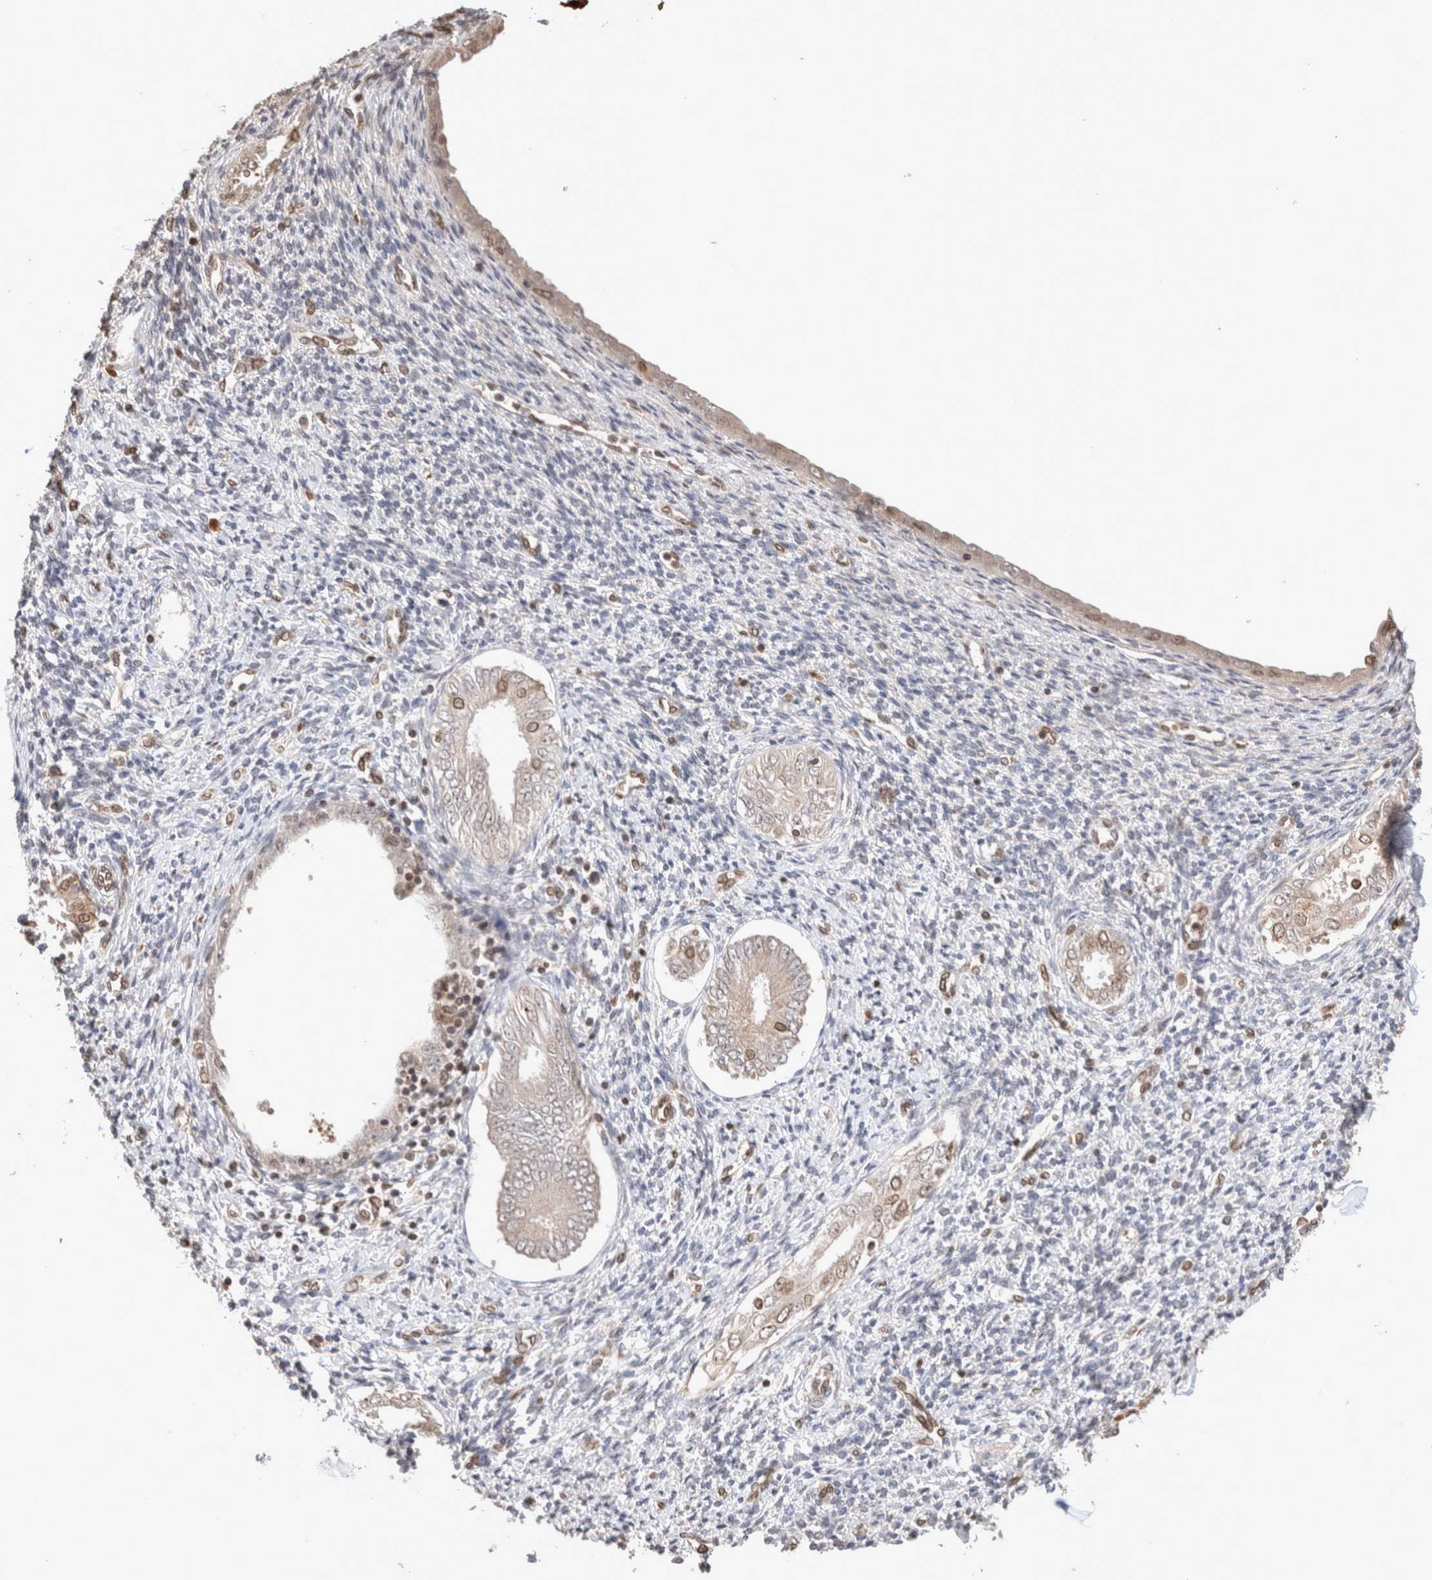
{"staining": {"intensity": "moderate", "quantity": "<25%", "location": "nuclear"}, "tissue": "endometrium", "cell_type": "Cells in endometrial stroma", "image_type": "normal", "snomed": [{"axis": "morphology", "description": "Normal tissue, NOS"}, {"axis": "topography", "description": "Endometrium"}], "caption": "A high-resolution micrograph shows immunohistochemistry (IHC) staining of normal endometrium, which shows moderate nuclear expression in approximately <25% of cells in endometrial stroma.", "gene": "TPR", "patient": {"sex": "female", "age": 66}}